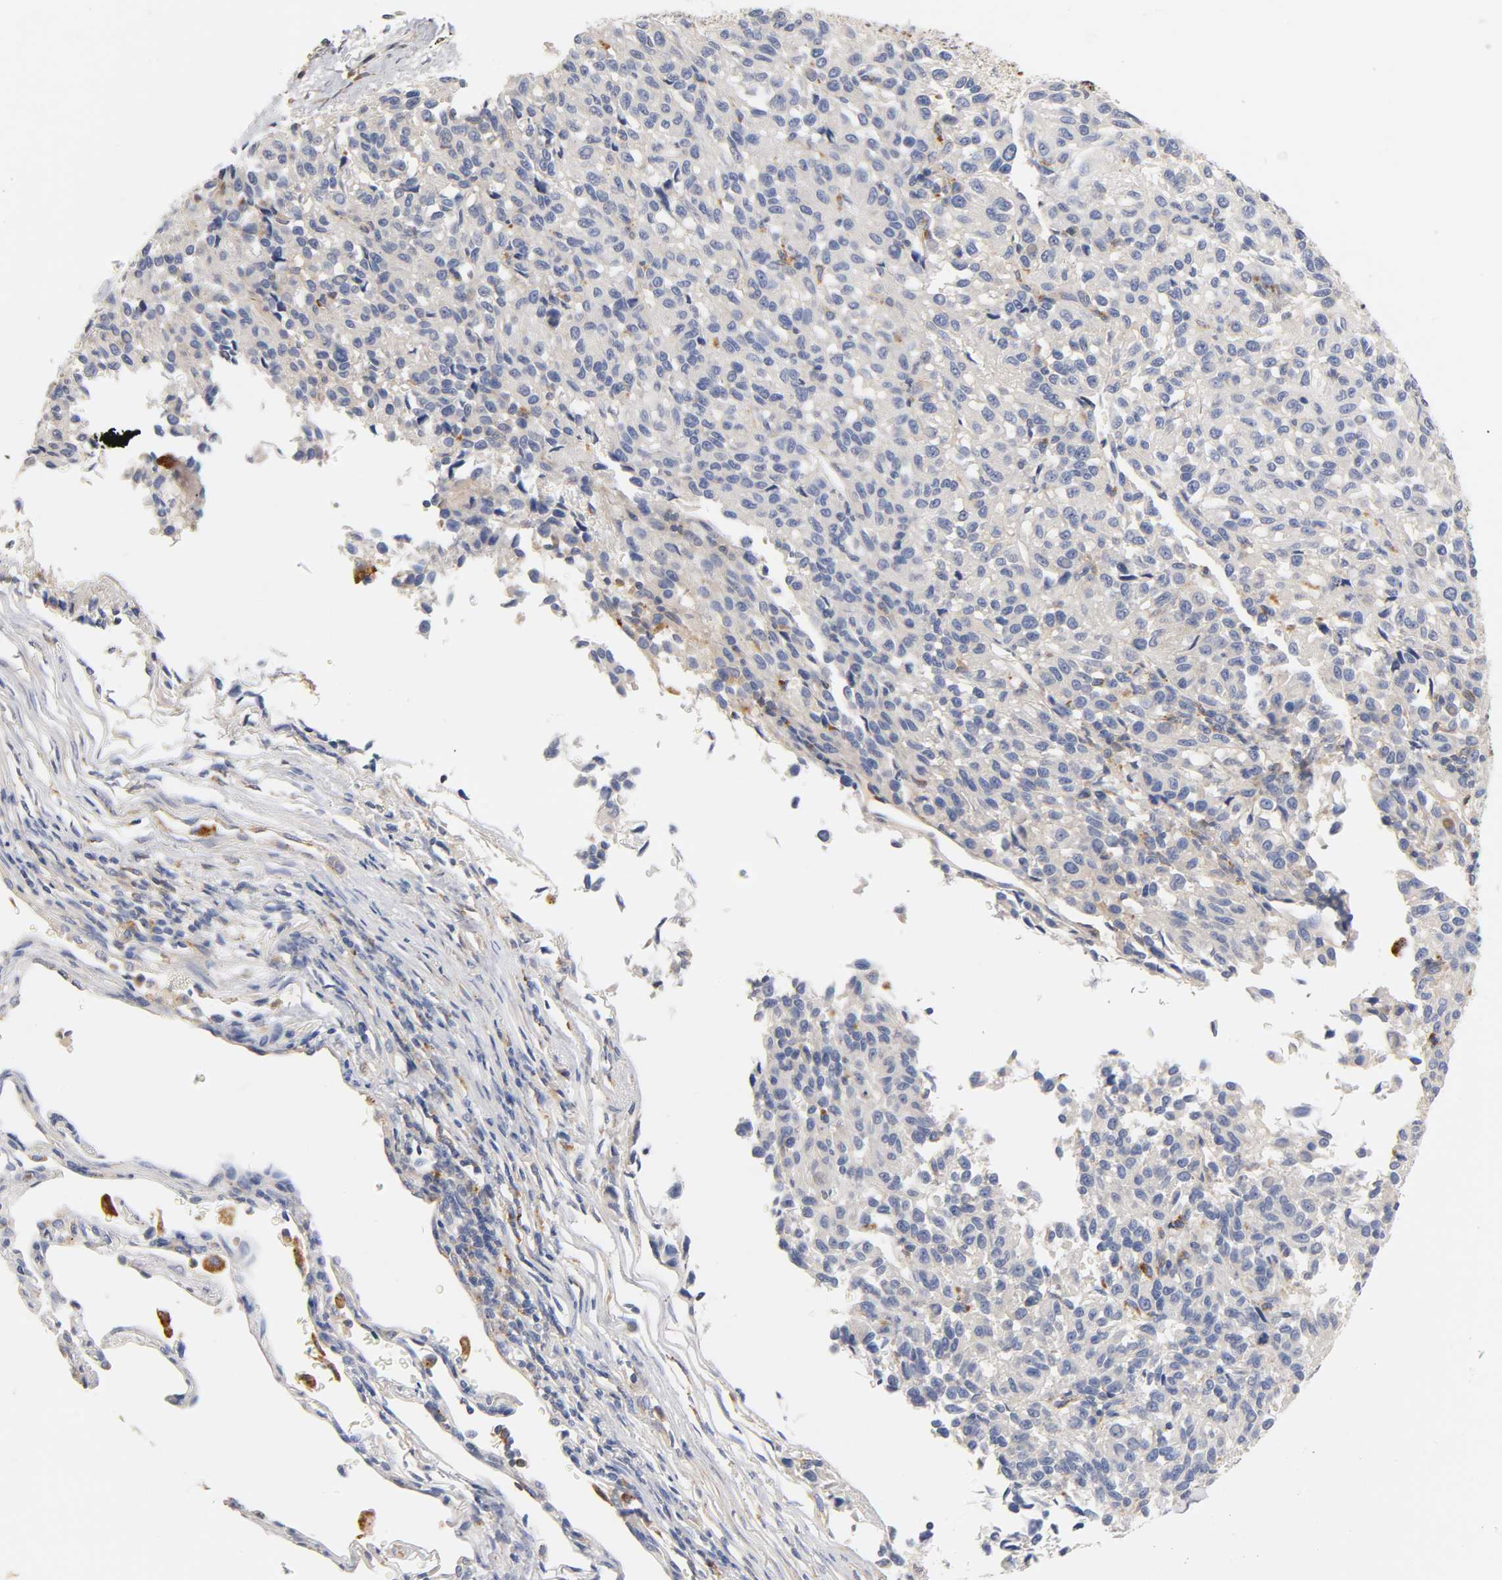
{"staining": {"intensity": "negative", "quantity": "none", "location": "none"}, "tissue": "melanoma", "cell_type": "Tumor cells", "image_type": "cancer", "snomed": [{"axis": "morphology", "description": "Malignant melanoma, Metastatic site"}, {"axis": "topography", "description": "Lung"}], "caption": "This is an immunohistochemistry (IHC) photomicrograph of melanoma. There is no expression in tumor cells.", "gene": "SEMA5A", "patient": {"sex": "male", "age": 64}}